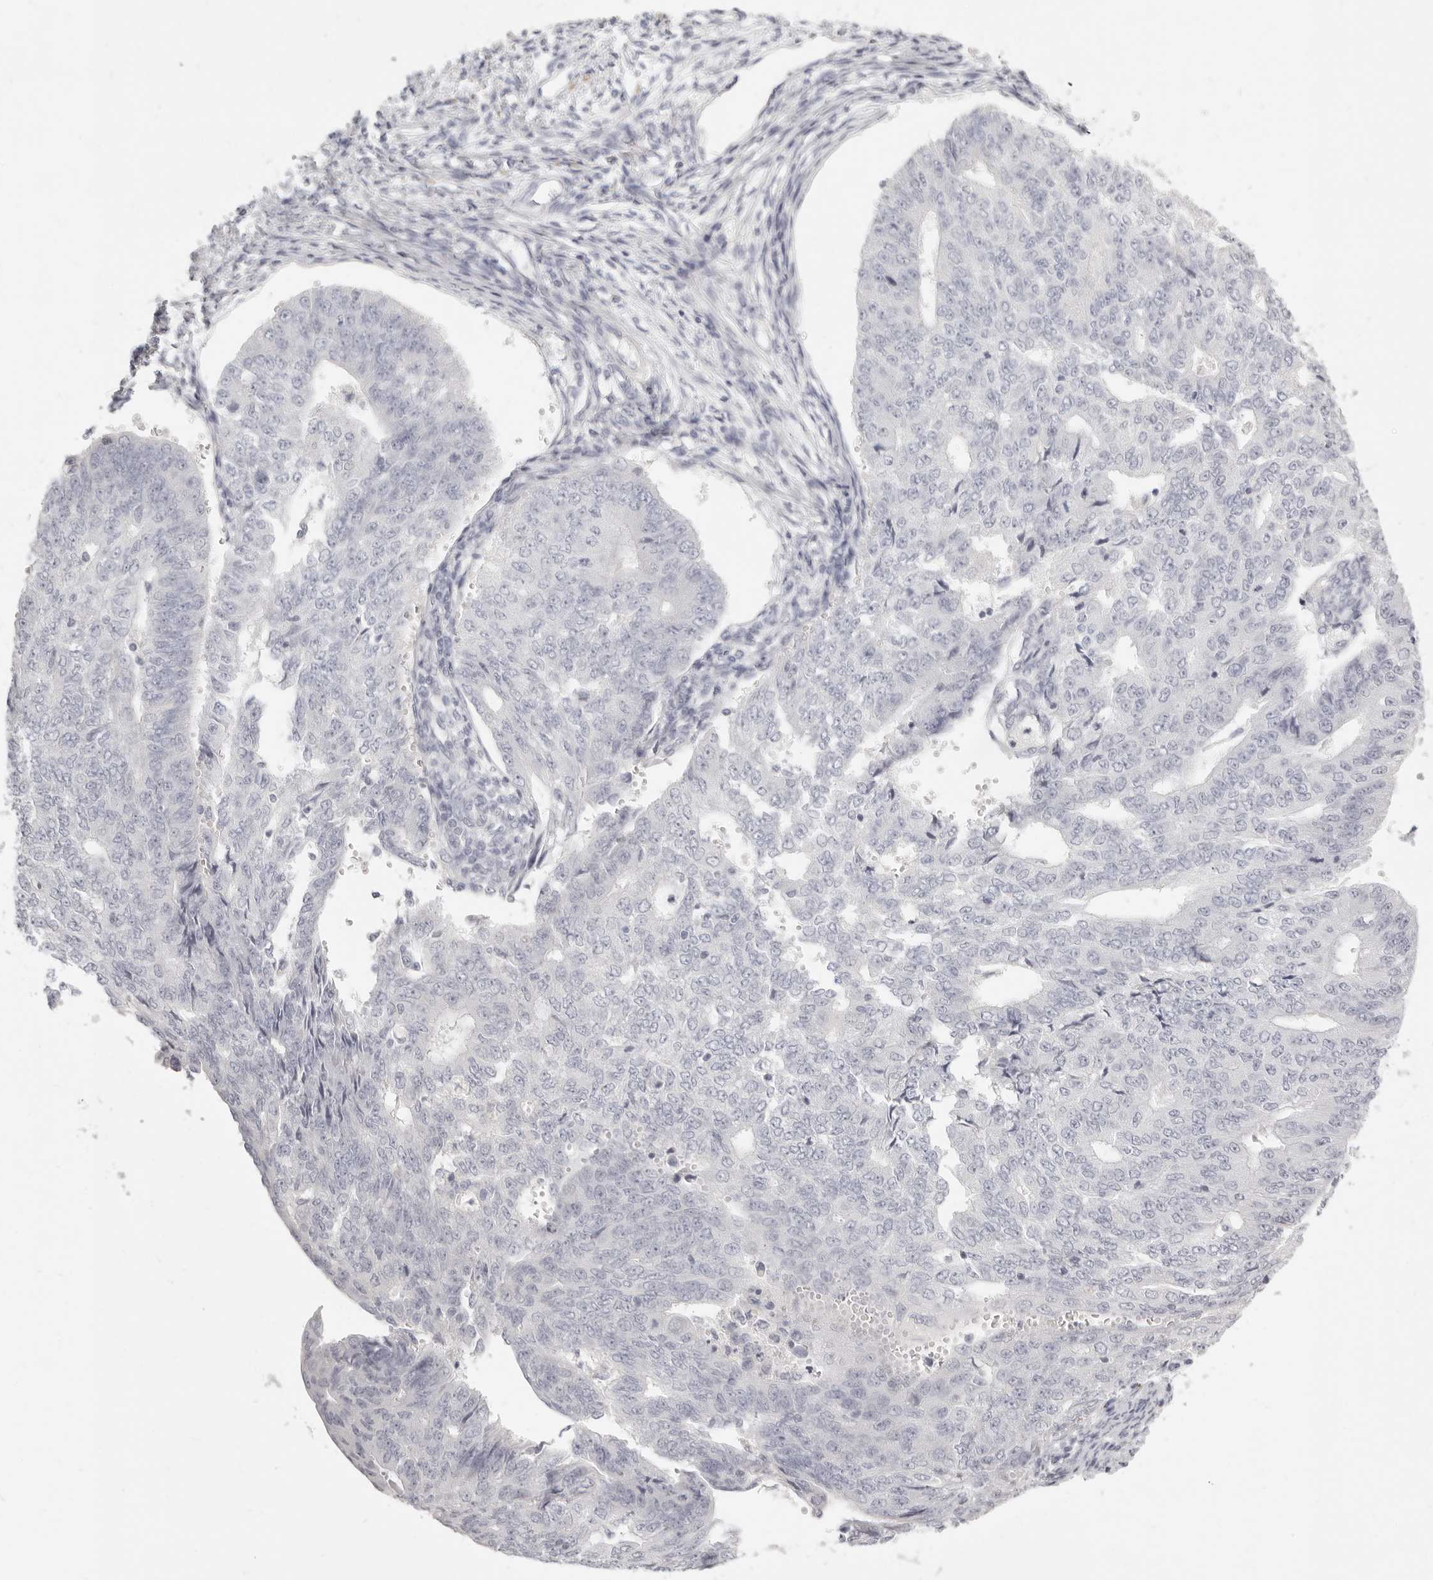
{"staining": {"intensity": "negative", "quantity": "none", "location": "none"}, "tissue": "endometrial cancer", "cell_type": "Tumor cells", "image_type": "cancer", "snomed": [{"axis": "morphology", "description": "Adenocarcinoma, NOS"}, {"axis": "topography", "description": "Endometrium"}], "caption": "This photomicrograph is of endometrial cancer stained with immunohistochemistry (IHC) to label a protein in brown with the nuclei are counter-stained blue. There is no positivity in tumor cells.", "gene": "FABP1", "patient": {"sex": "female", "age": 32}}